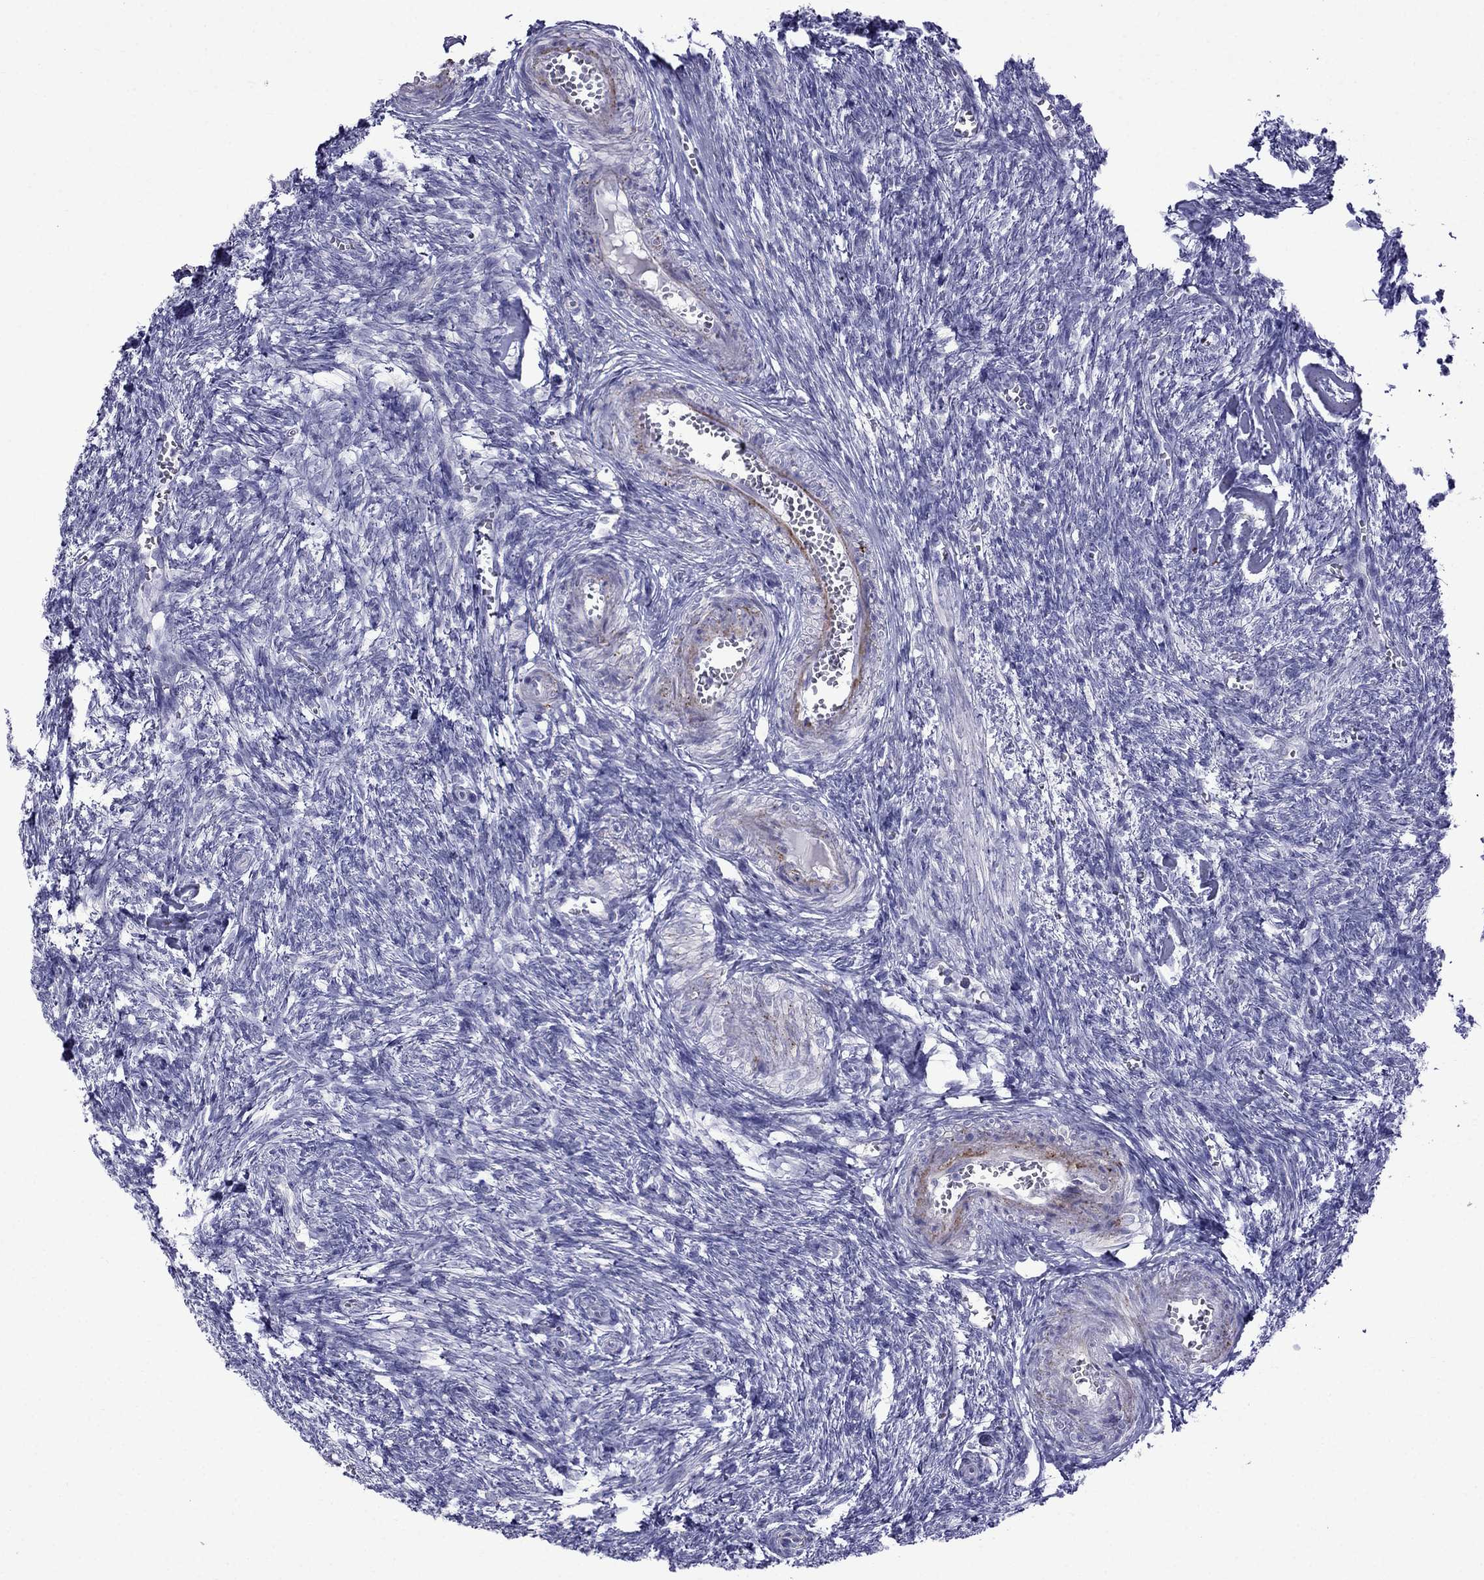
{"staining": {"intensity": "negative", "quantity": "none", "location": "none"}, "tissue": "ovary", "cell_type": "Ovarian stroma cells", "image_type": "normal", "snomed": [{"axis": "morphology", "description": "Normal tissue, NOS"}, {"axis": "topography", "description": "Ovary"}], "caption": "Unremarkable ovary was stained to show a protein in brown. There is no significant expression in ovarian stroma cells. Brightfield microscopy of IHC stained with DAB (brown) and hematoxylin (blue), captured at high magnification.", "gene": "MGP", "patient": {"sex": "female", "age": 43}}